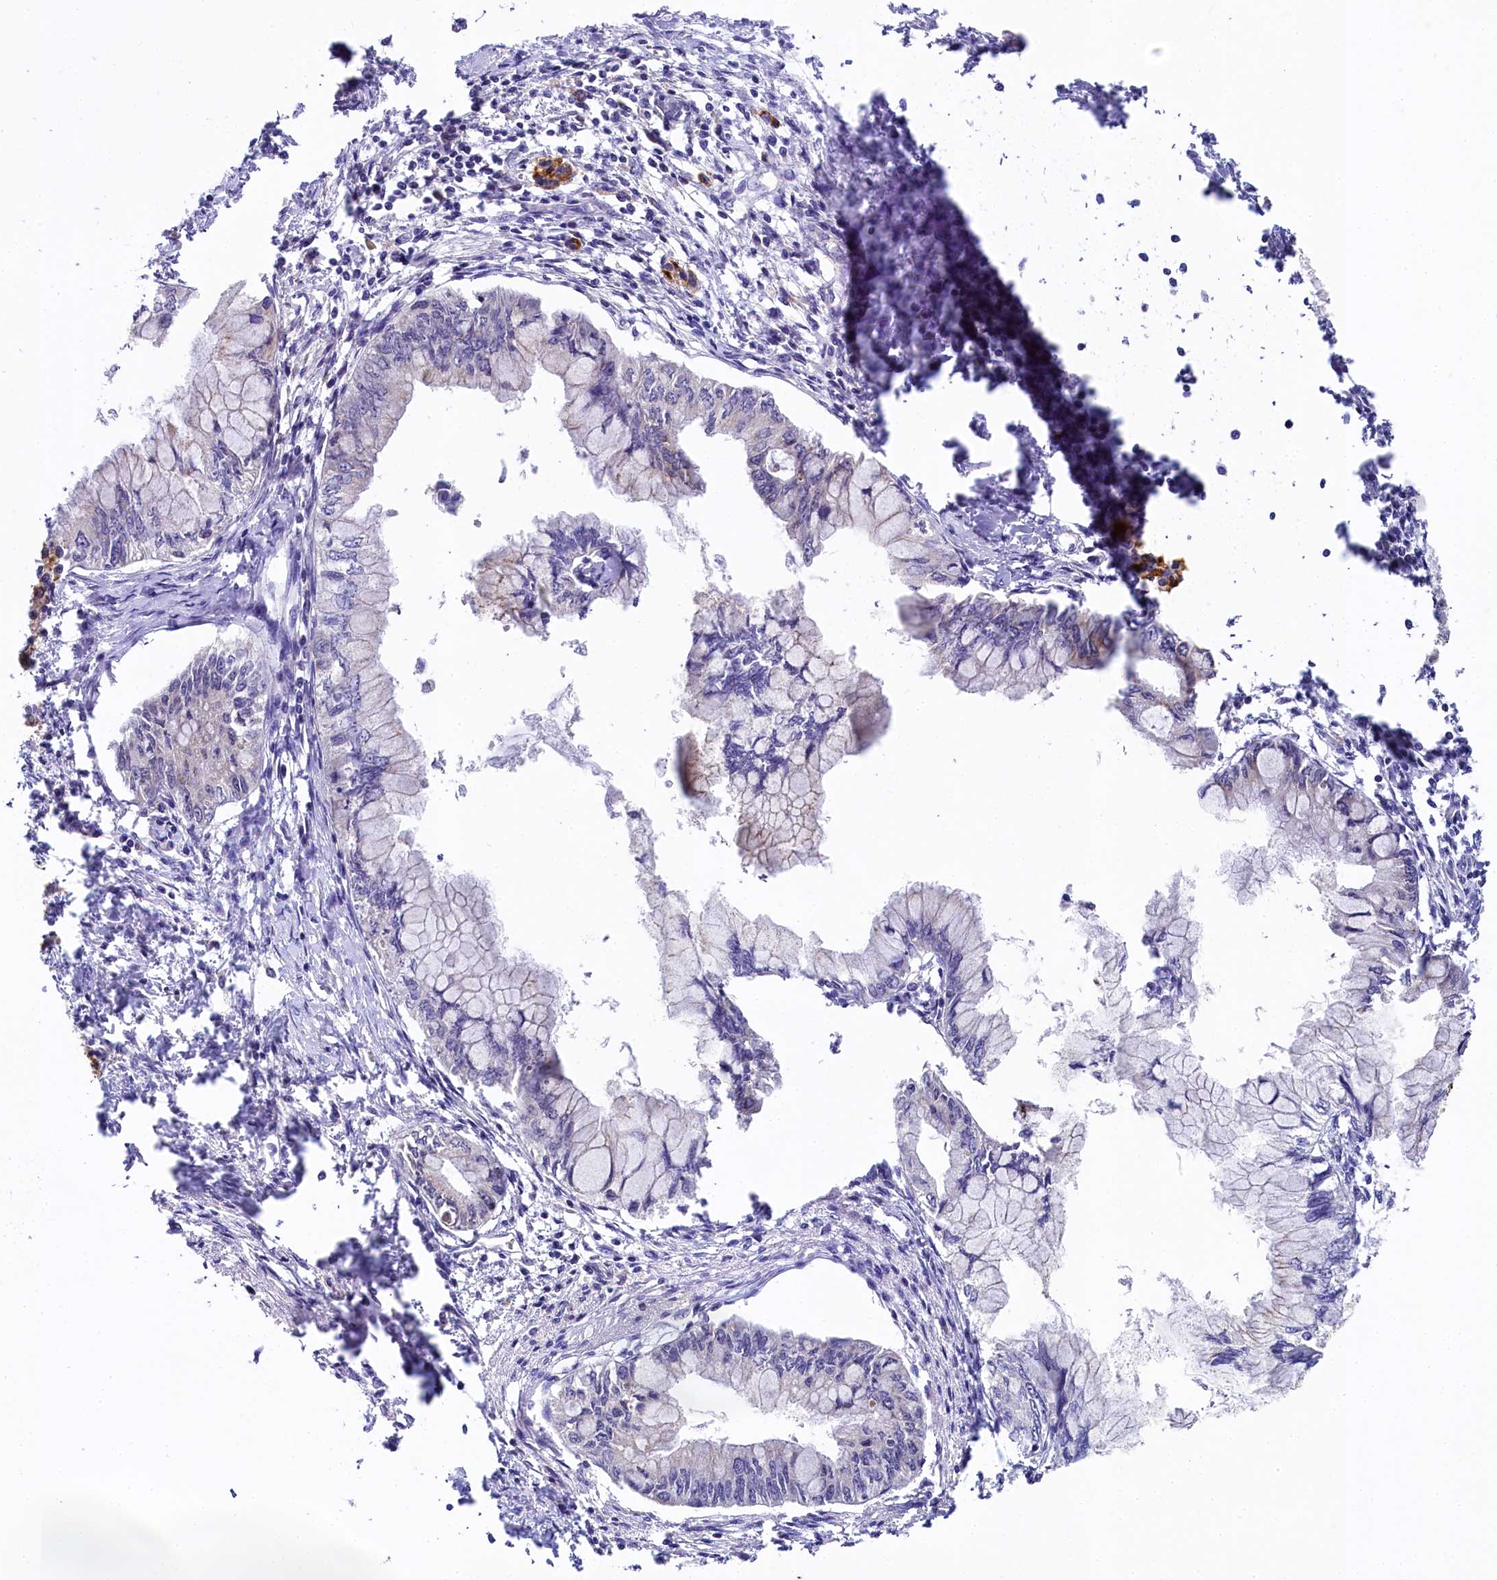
{"staining": {"intensity": "negative", "quantity": "none", "location": "none"}, "tissue": "pancreatic cancer", "cell_type": "Tumor cells", "image_type": "cancer", "snomed": [{"axis": "morphology", "description": "Adenocarcinoma, NOS"}, {"axis": "topography", "description": "Pancreas"}], "caption": "This is a micrograph of immunohistochemistry staining of pancreatic cancer, which shows no staining in tumor cells.", "gene": "SPINK9", "patient": {"sex": "male", "age": 48}}